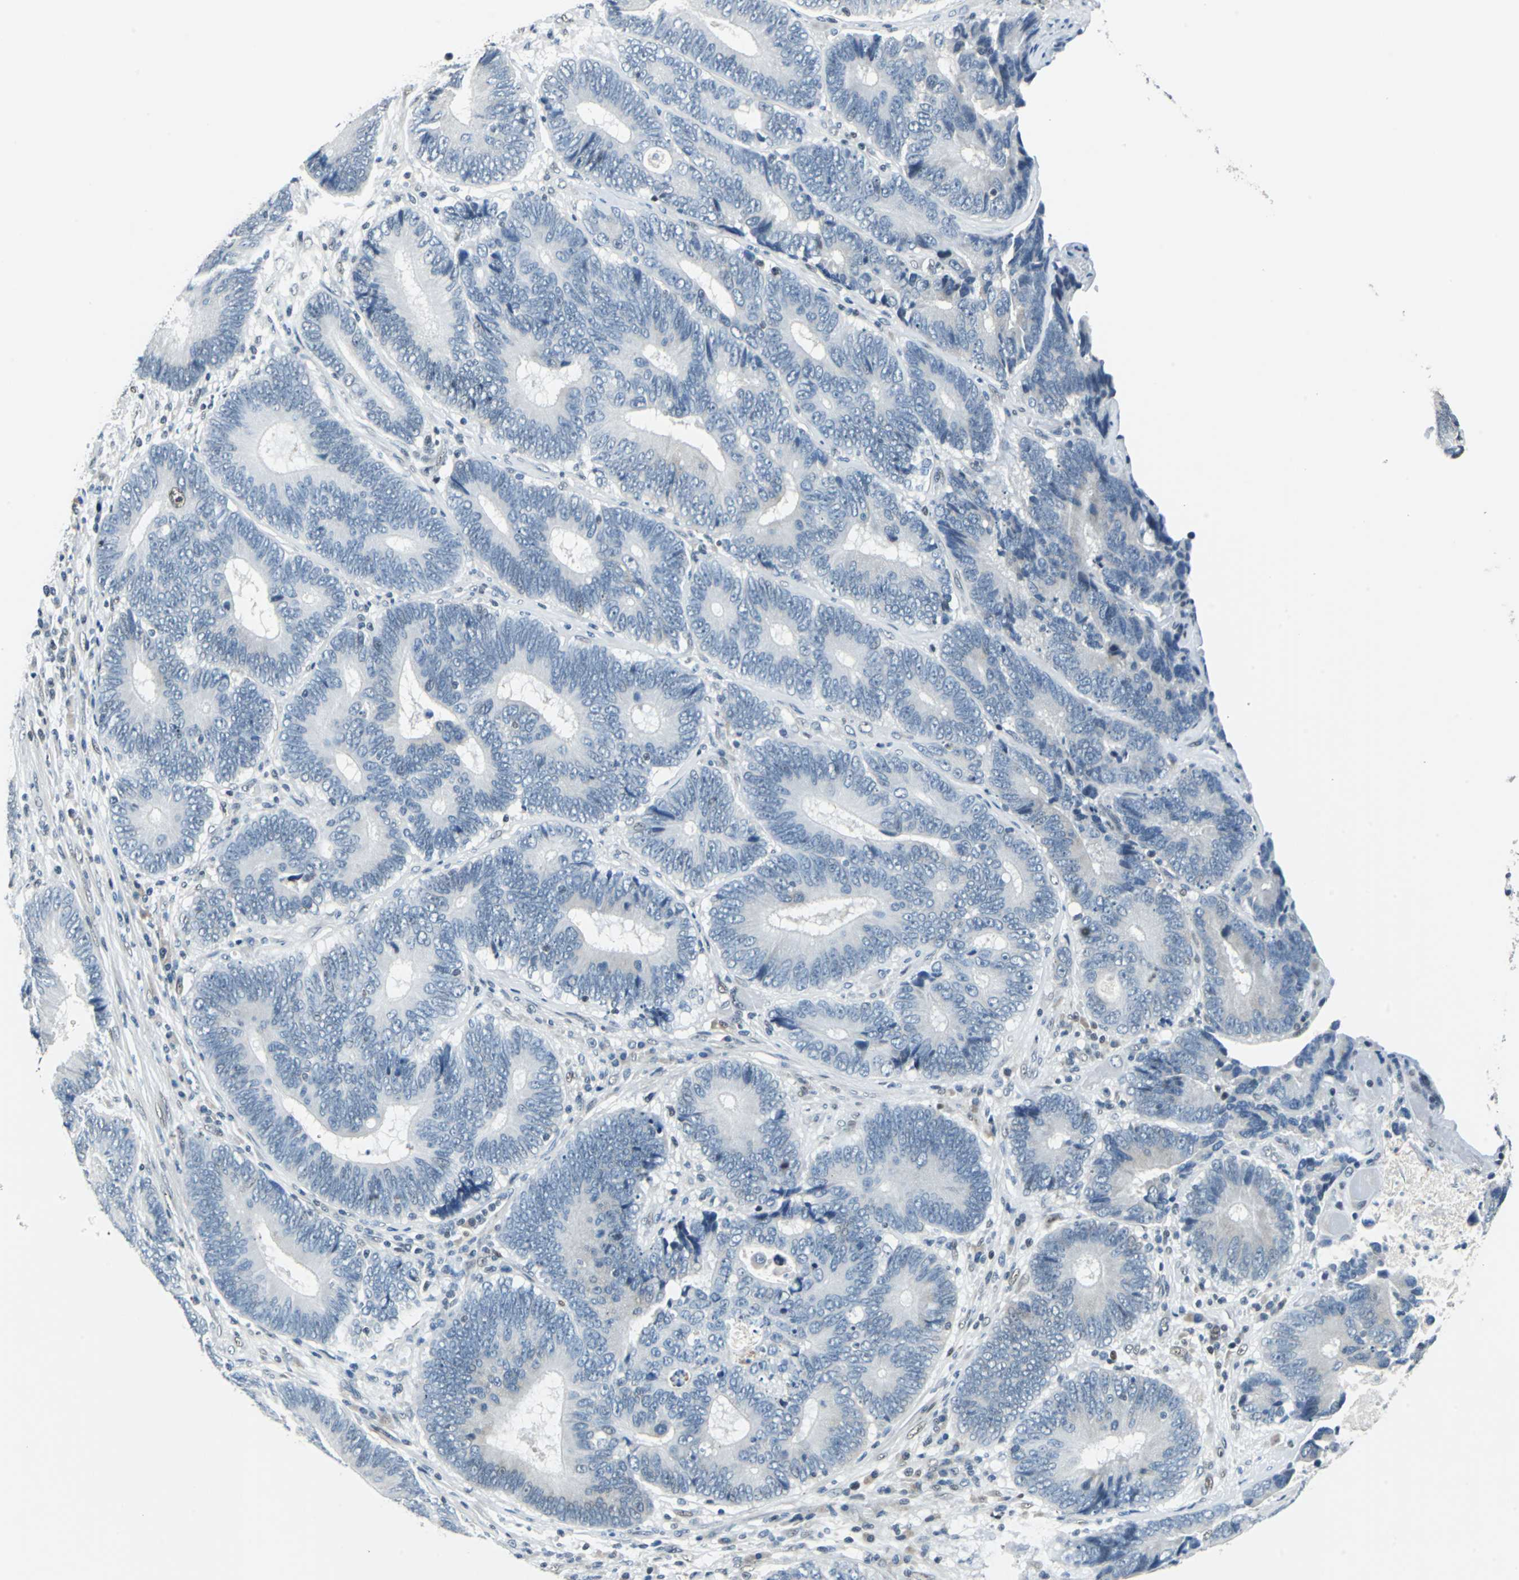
{"staining": {"intensity": "negative", "quantity": "none", "location": "none"}, "tissue": "colorectal cancer", "cell_type": "Tumor cells", "image_type": "cancer", "snomed": [{"axis": "morphology", "description": "Adenocarcinoma, NOS"}, {"axis": "topography", "description": "Colon"}], "caption": "Tumor cells are negative for brown protein staining in adenocarcinoma (colorectal).", "gene": "HCFC2", "patient": {"sex": "female", "age": 78}}